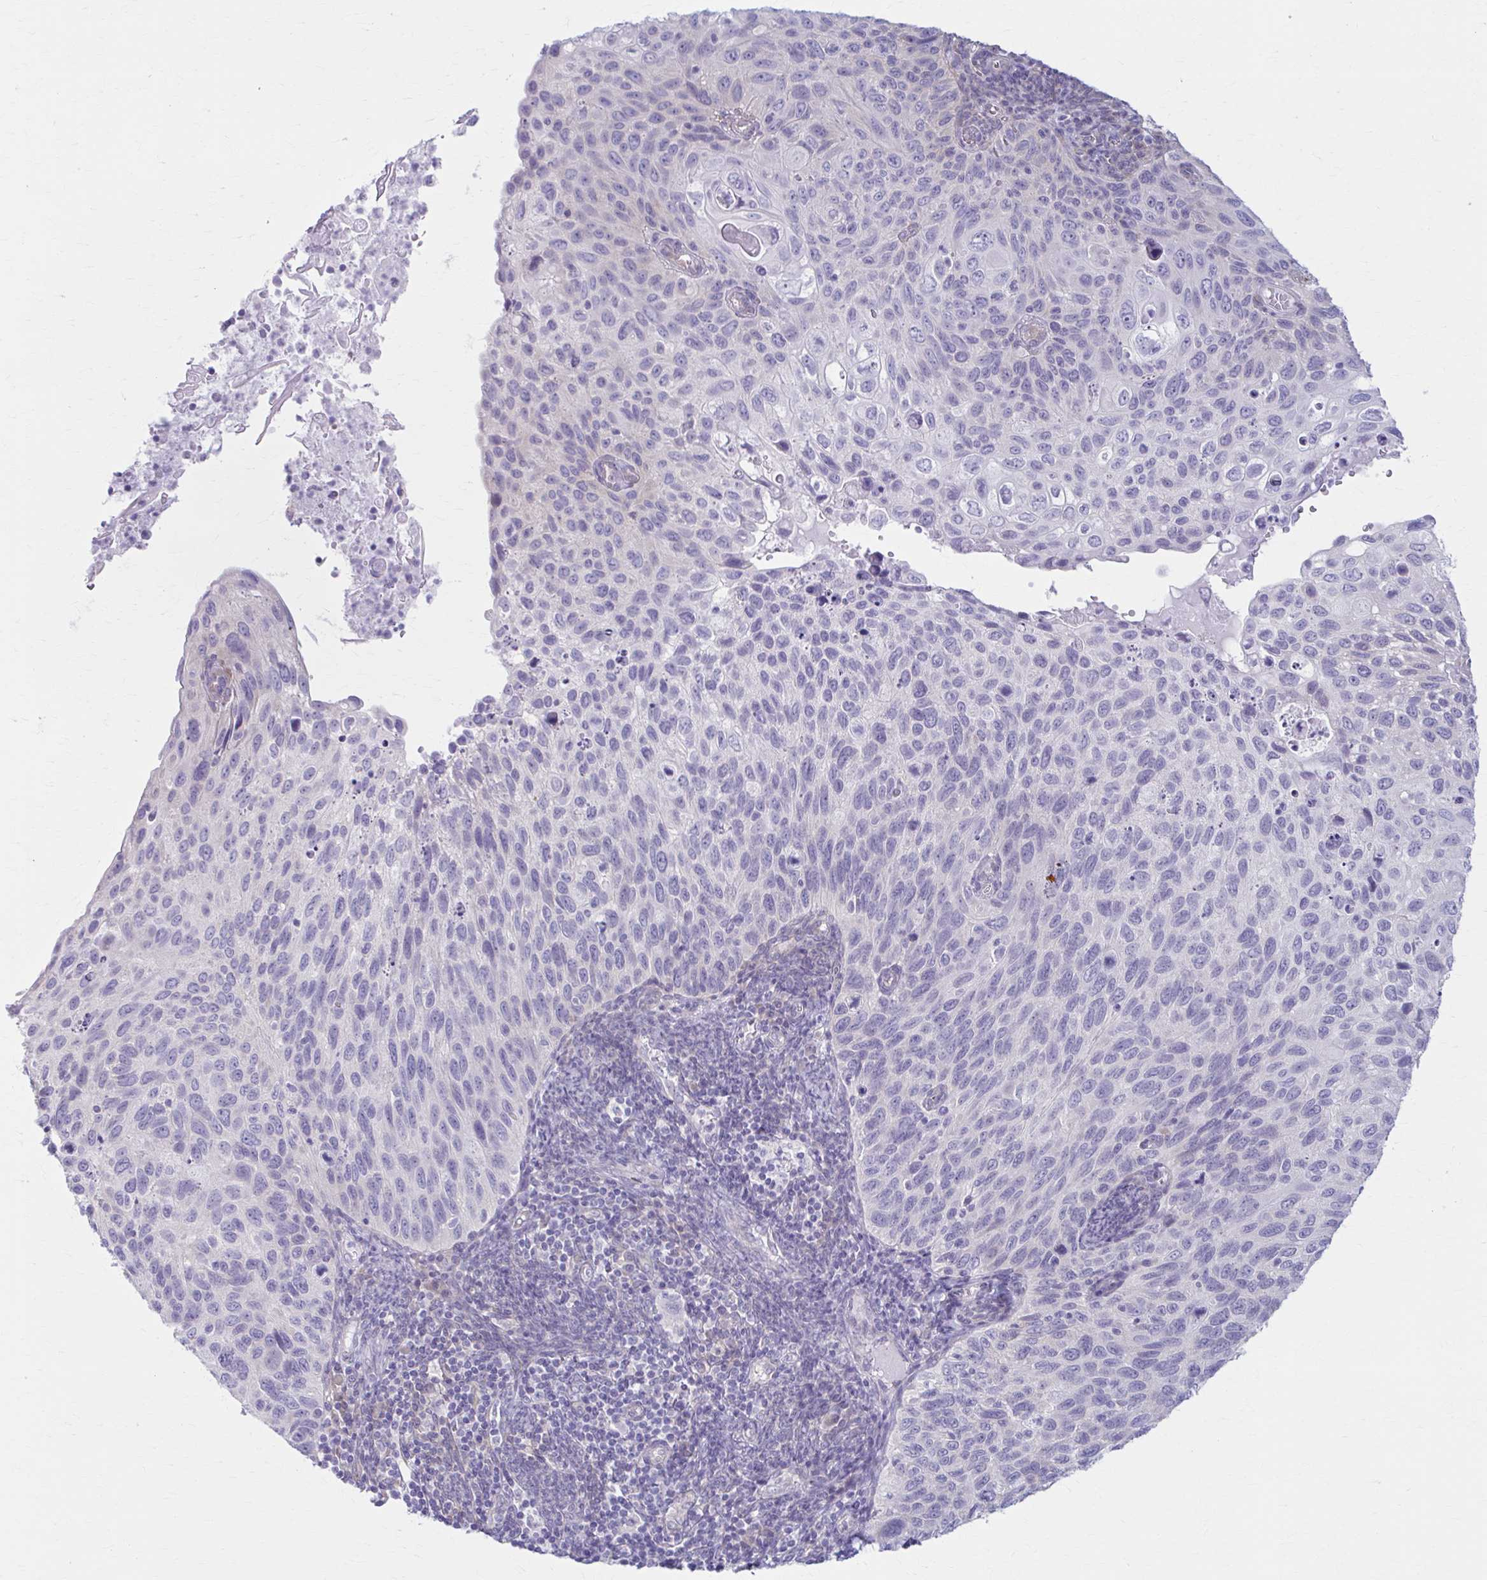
{"staining": {"intensity": "negative", "quantity": "none", "location": "none"}, "tissue": "cervical cancer", "cell_type": "Tumor cells", "image_type": "cancer", "snomed": [{"axis": "morphology", "description": "Squamous cell carcinoma, NOS"}, {"axis": "topography", "description": "Cervix"}], "caption": "Tumor cells are negative for brown protein staining in squamous cell carcinoma (cervical). (Stains: DAB (3,3'-diaminobenzidine) immunohistochemistry with hematoxylin counter stain, Microscopy: brightfield microscopy at high magnification).", "gene": "PRKRA", "patient": {"sex": "female", "age": 70}}